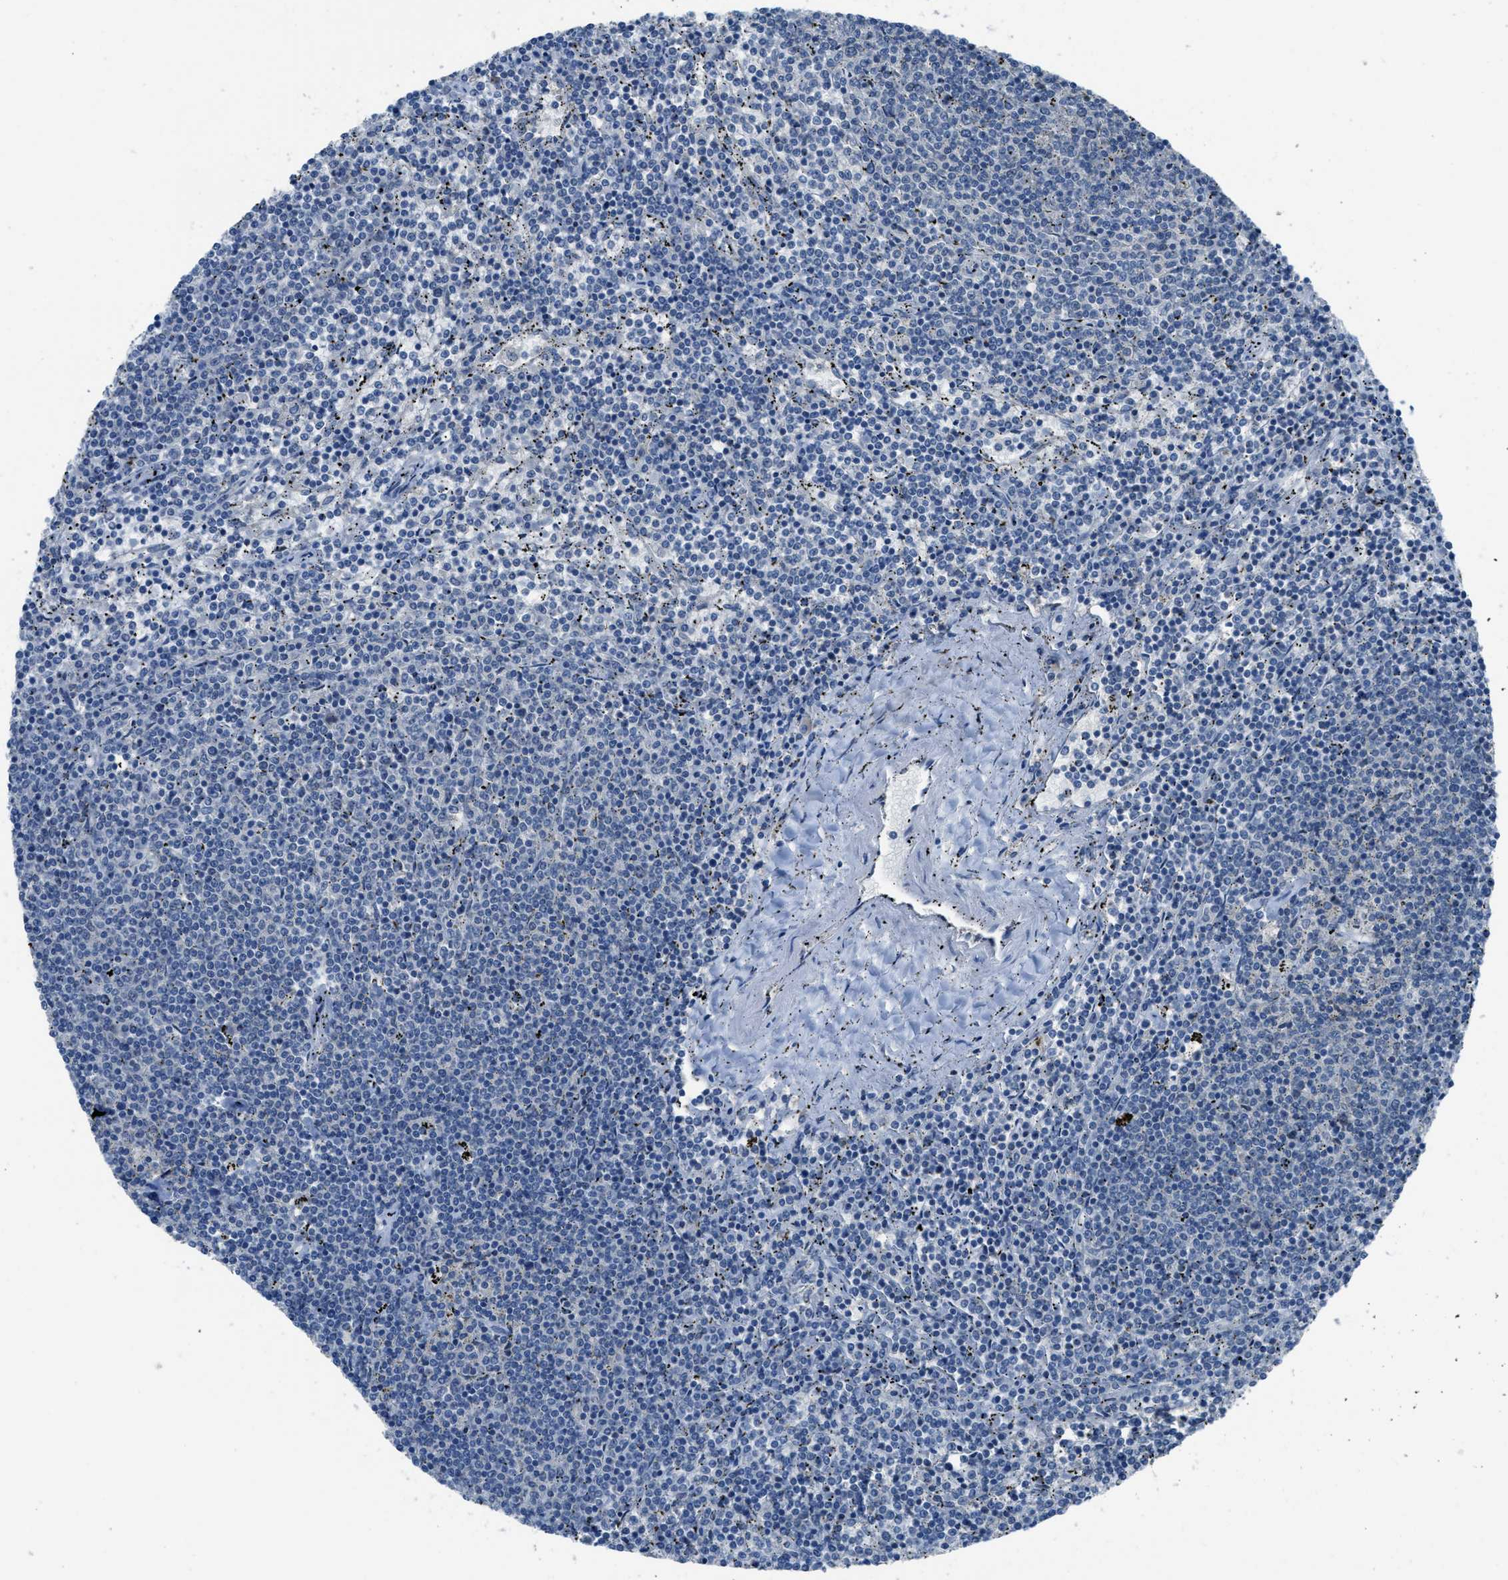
{"staining": {"intensity": "negative", "quantity": "none", "location": "none"}, "tissue": "lymphoma", "cell_type": "Tumor cells", "image_type": "cancer", "snomed": [{"axis": "morphology", "description": "Malignant lymphoma, non-Hodgkin's type, Low grade"}, {"axis": "topography", "description": "Spleen"}], "caption": "This histopathology image is of malignant lymphoma, non-Hodgkin's type (low-grade) stained with immunohistochemistry to label a protein in brown with the nuclei are counter-stained blue. There is no expression in tumor cells.", "gene": "MIS18A", "patient": {"sex": "female", "age": 50}}